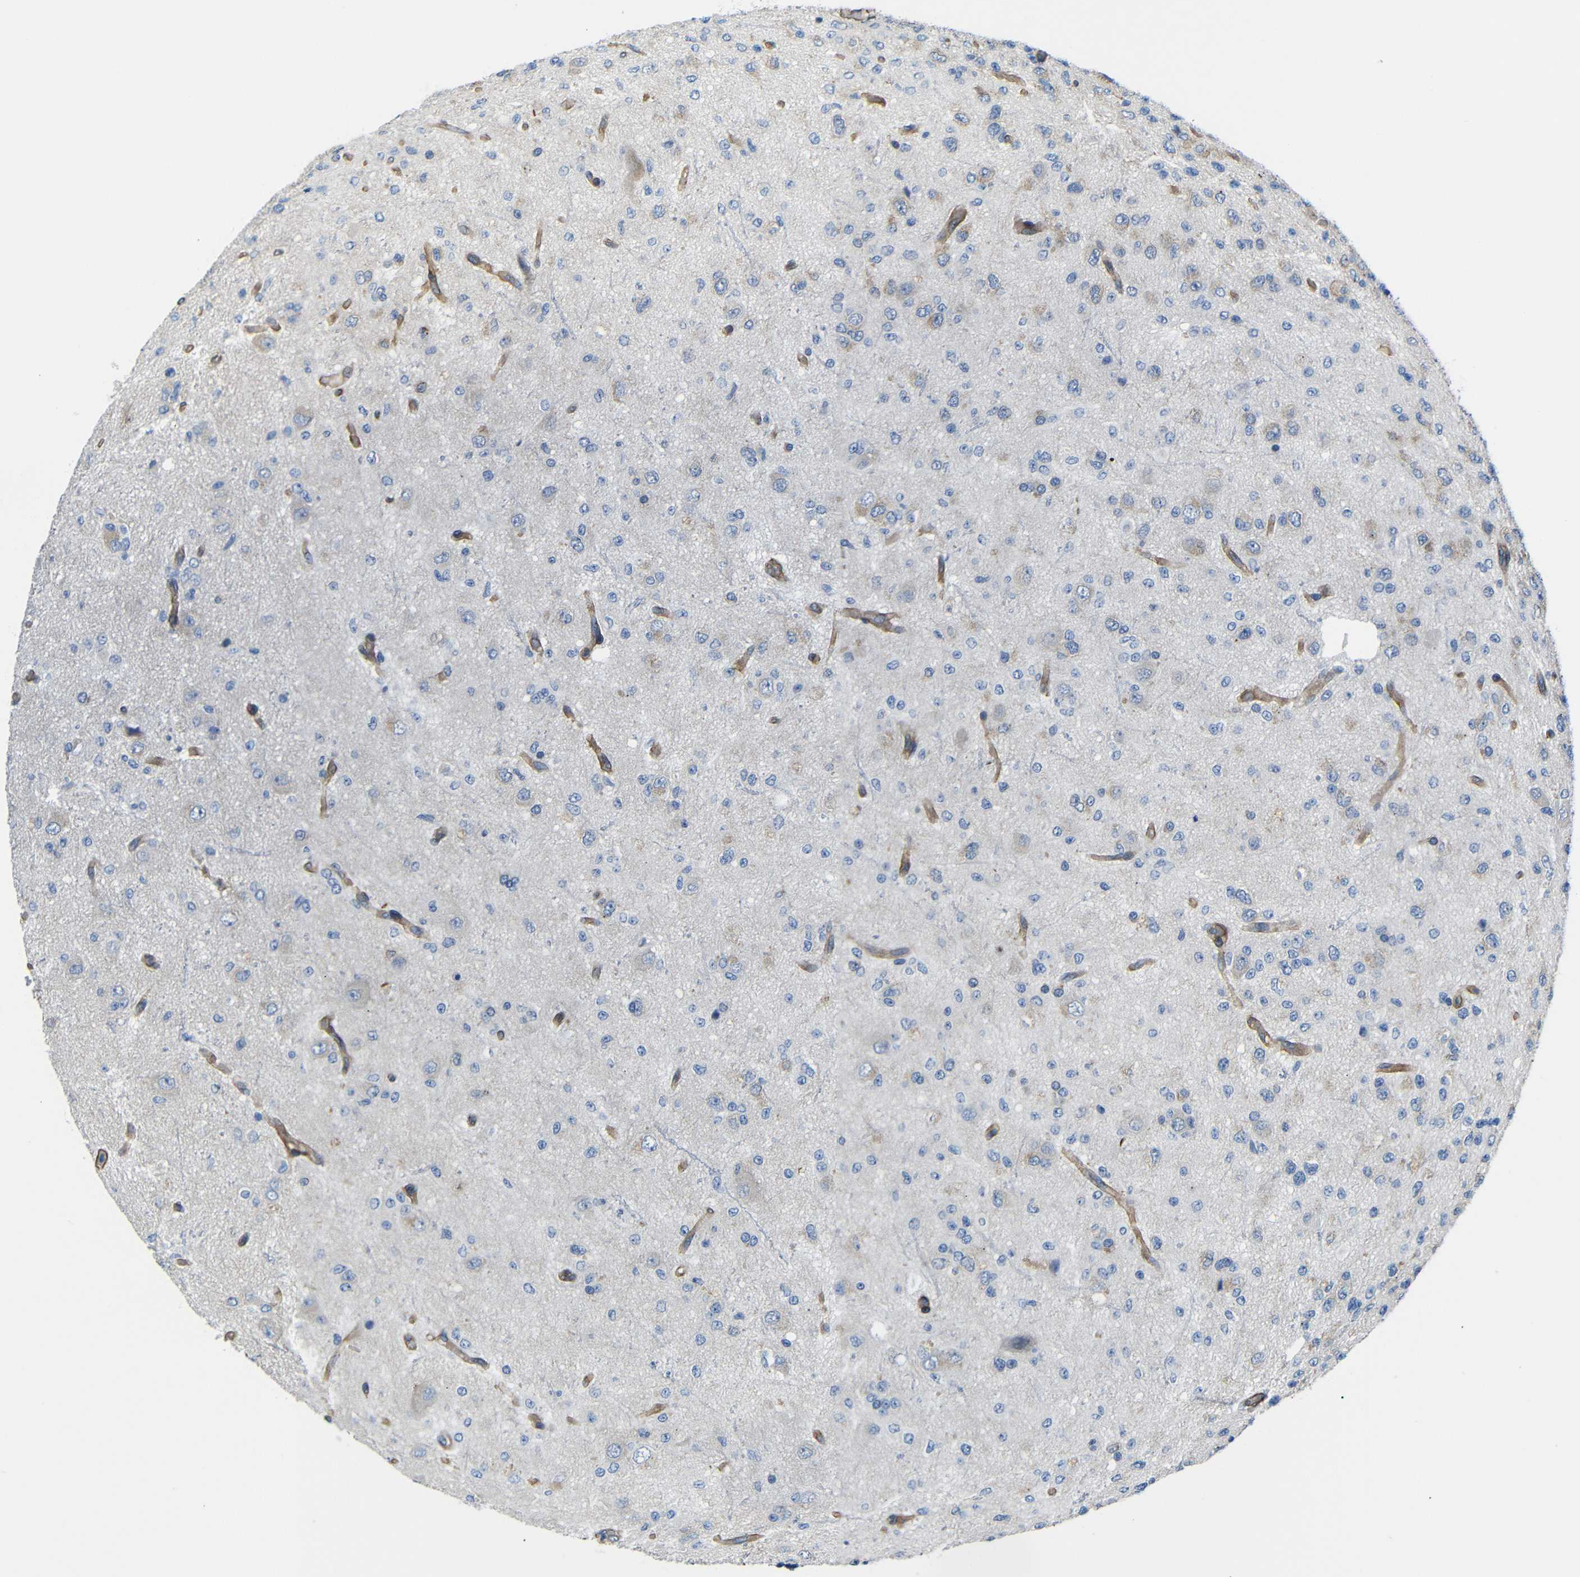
{"staining": {"intensity": "negative", "quantity": "none", "location": "none"}, "tissue": "glioma", "cell_type": "Tumor cells", "image_type": "cancer", "snomed": [{"axis": "morphology", "description": "Glioma, malignant, High grade"}, {"axis": "topography", "description": "pancreas cauda"}], "caption": "Tumor cells show no significant expression in glioma.", "gene": "MYO1B", "patient": {"sex": "male", "age": 60}}